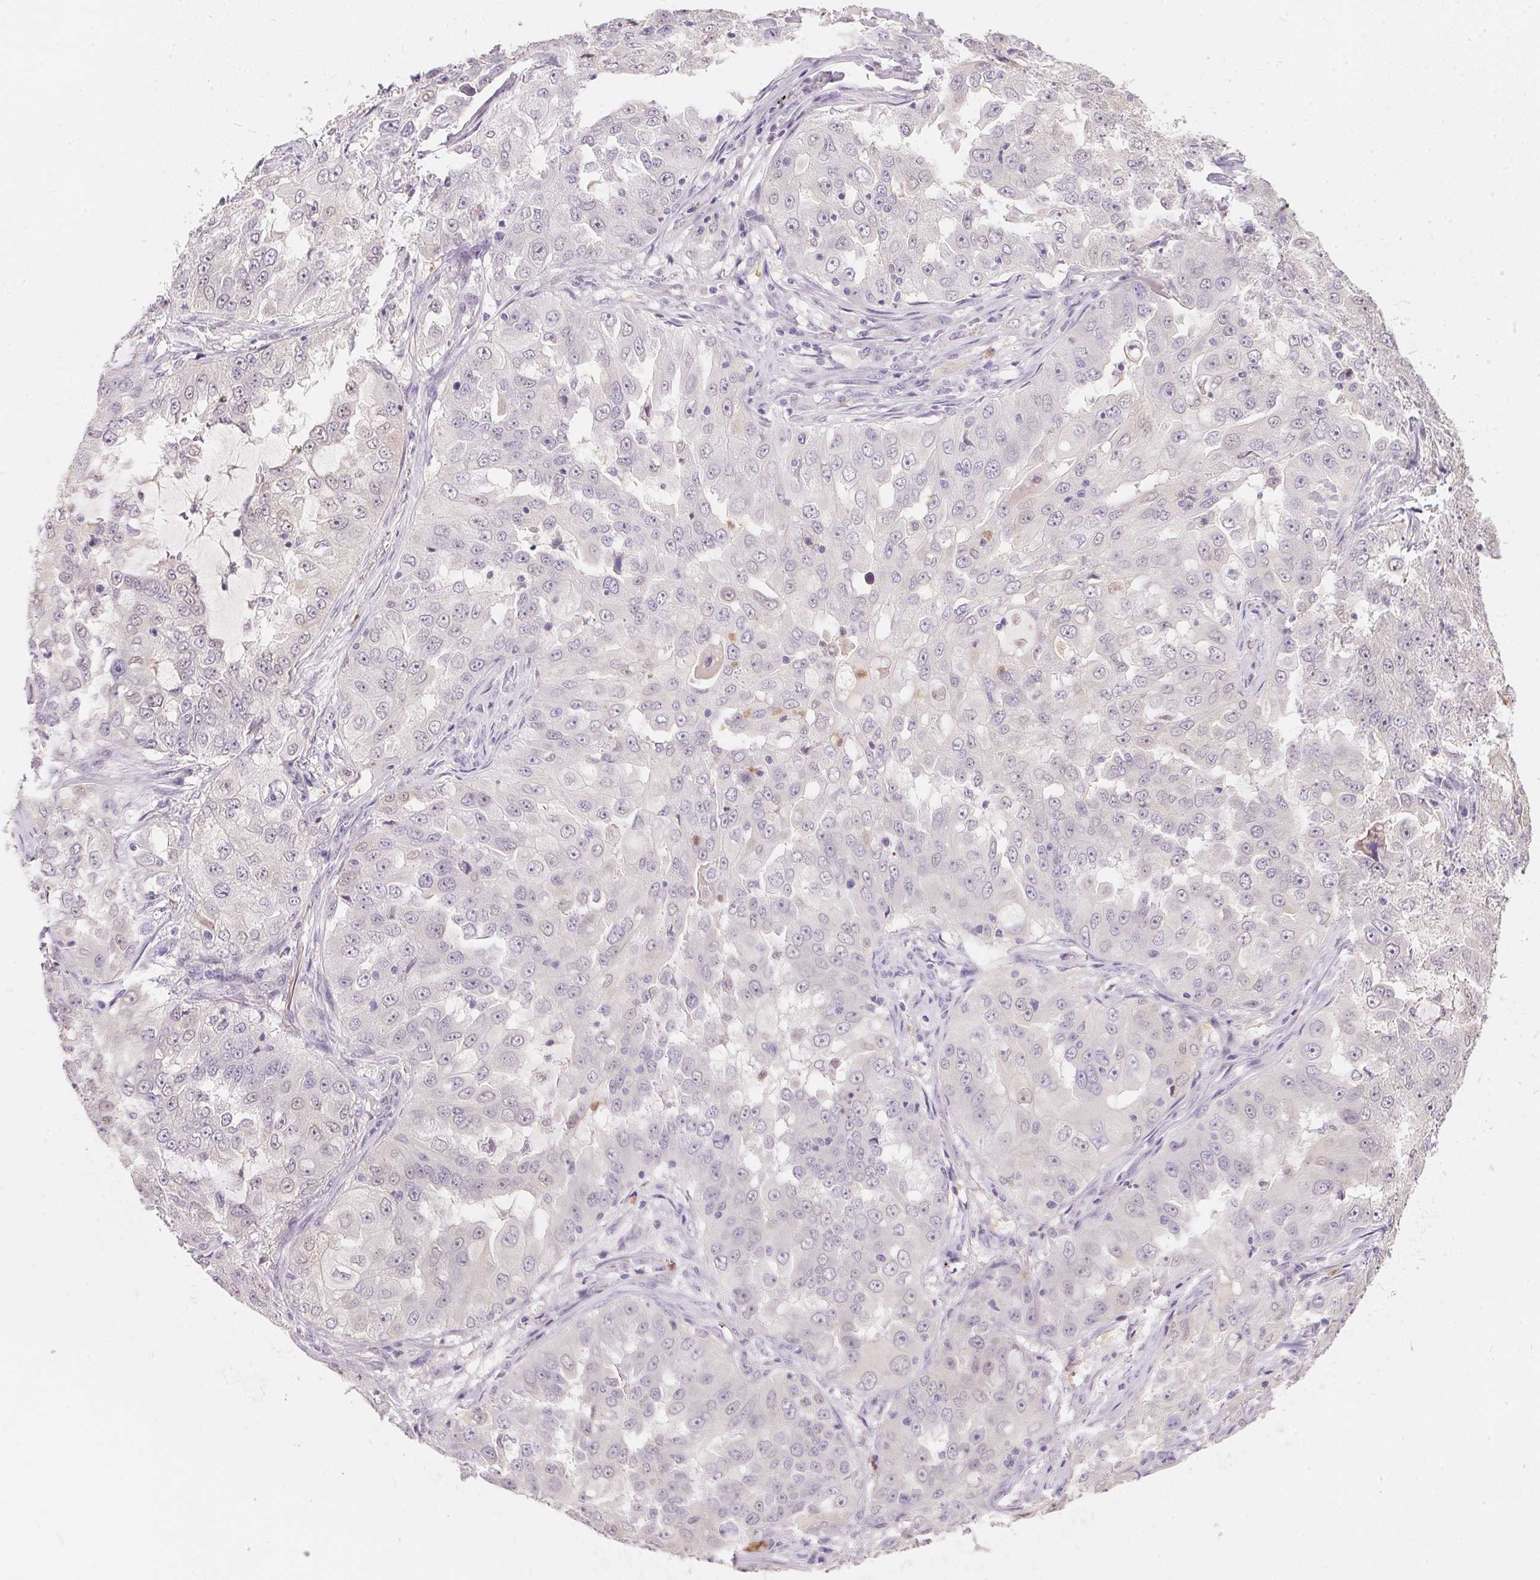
{"staining": {"intensity": "negative", "quantity": "none", "location": "none"}, "tissue": "lung cancer", "cell_type": "Tumor cells", "image_type": "cancer", "snomed": [{"axis": "morphology", "description": "Adenocarcinoma, NOS"}, {"axis": "topography", "description": "Lung"}], "caption": "This is a histopathology image of immunohistochemistry (IHC) staining of lung cancer (adenocarcinoma), which shows no expression in tumor cells. (DAB (3,3'-diaminobenzidine) IHC with hematoxylin counter stain).", "gene": "SERPINB1", "patient": {"sex": "female", "age": 61}}